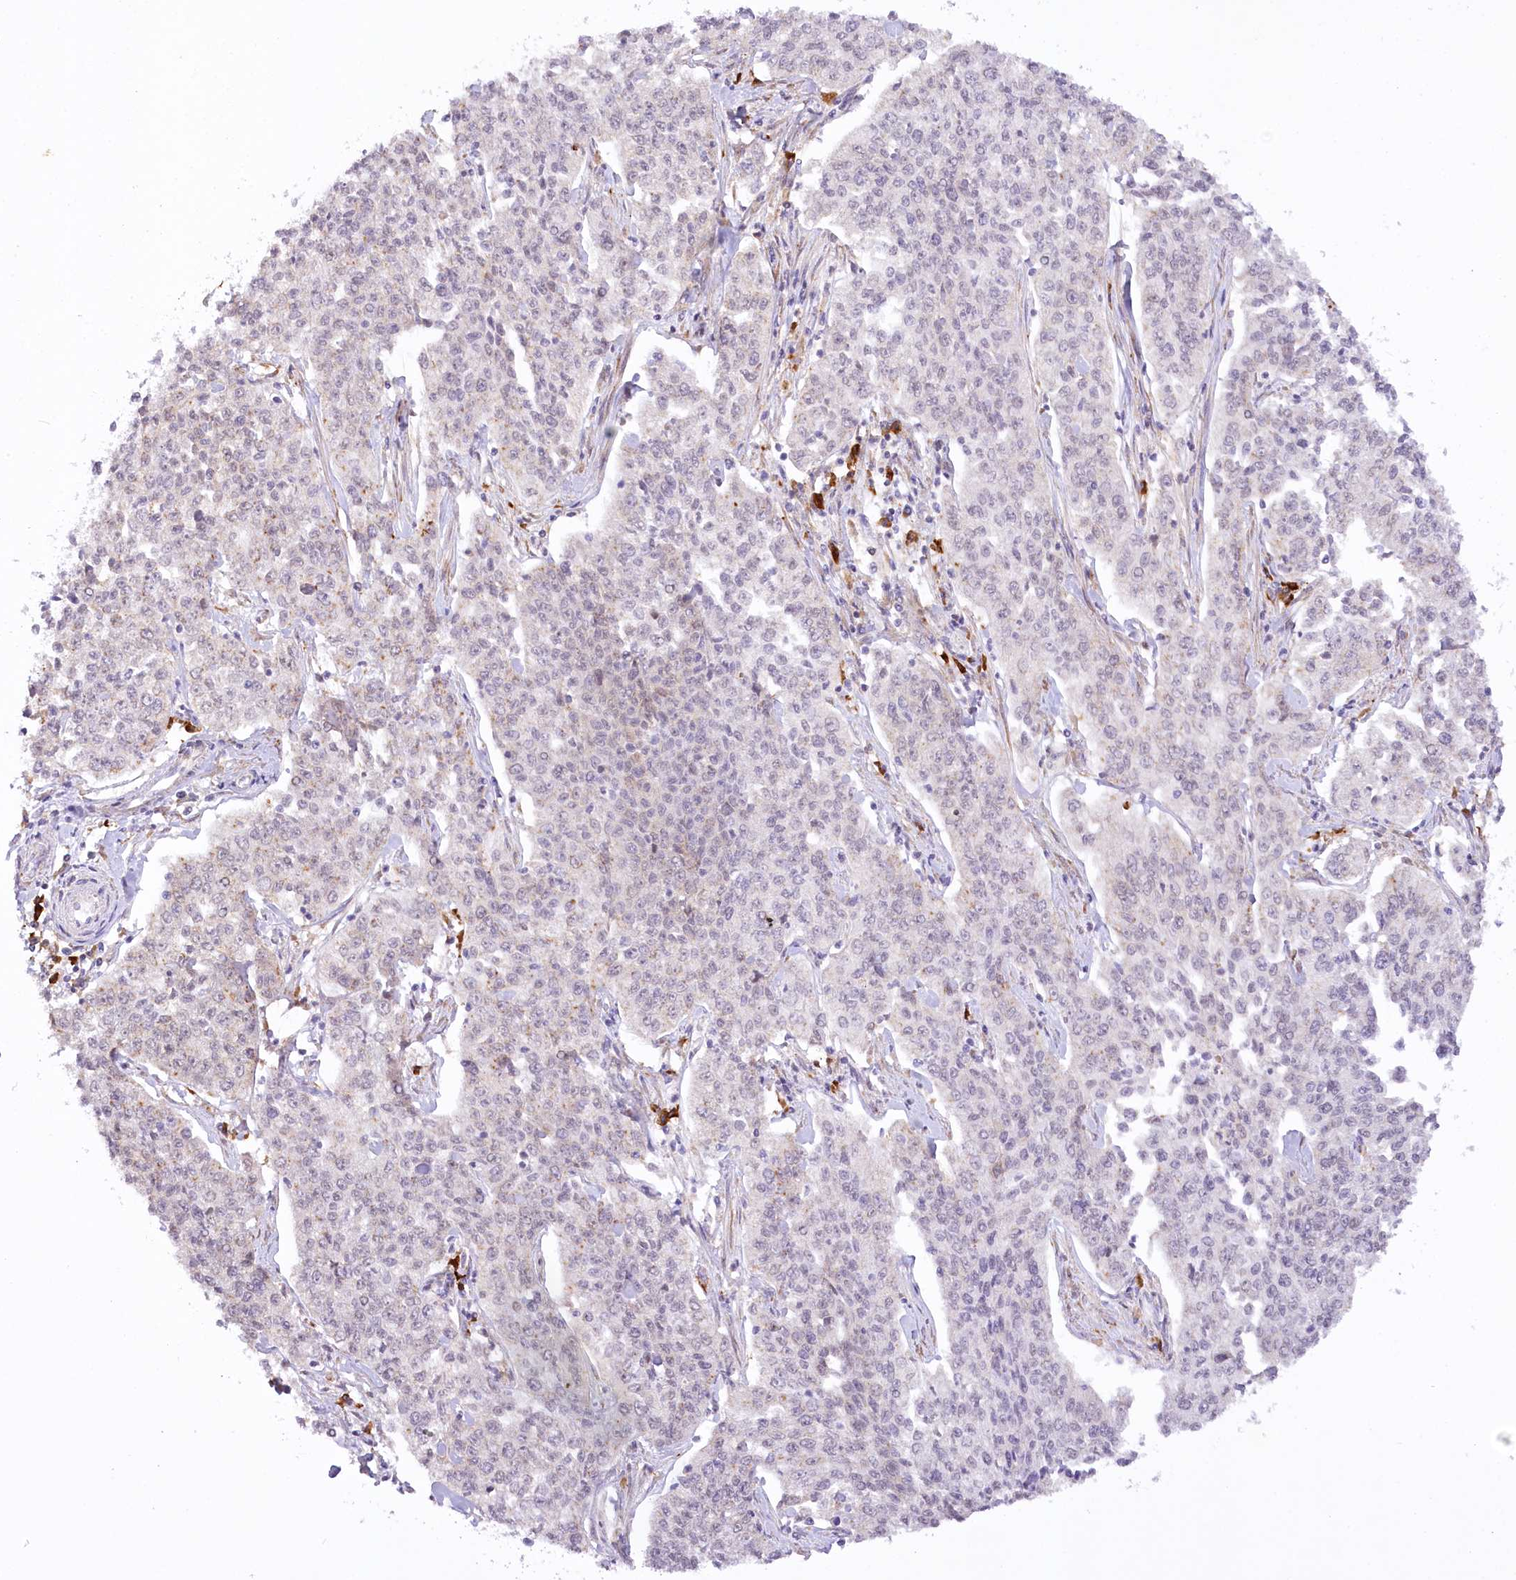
{"staining": {"intensity": "negative", "quantity": "none", "location": "none"}, "tissue": "cervical cancer", "cell_type": "Tumor cells", "image_type": "cancer", "snomed": [{"axis": "morphology", "description": "Squamous cell carcinoma, NOS"}, {"axis": "topography", "description": "Cervix"}], "caption": "High magnification brightfield microscopy of cervical cancer stained with DAB (brown) and counterstained with hematoxylin (blue): tumor cells show no significant positivity.", "gene": "NCKAP5", "patient": {"sex": "female", "age": 35}}